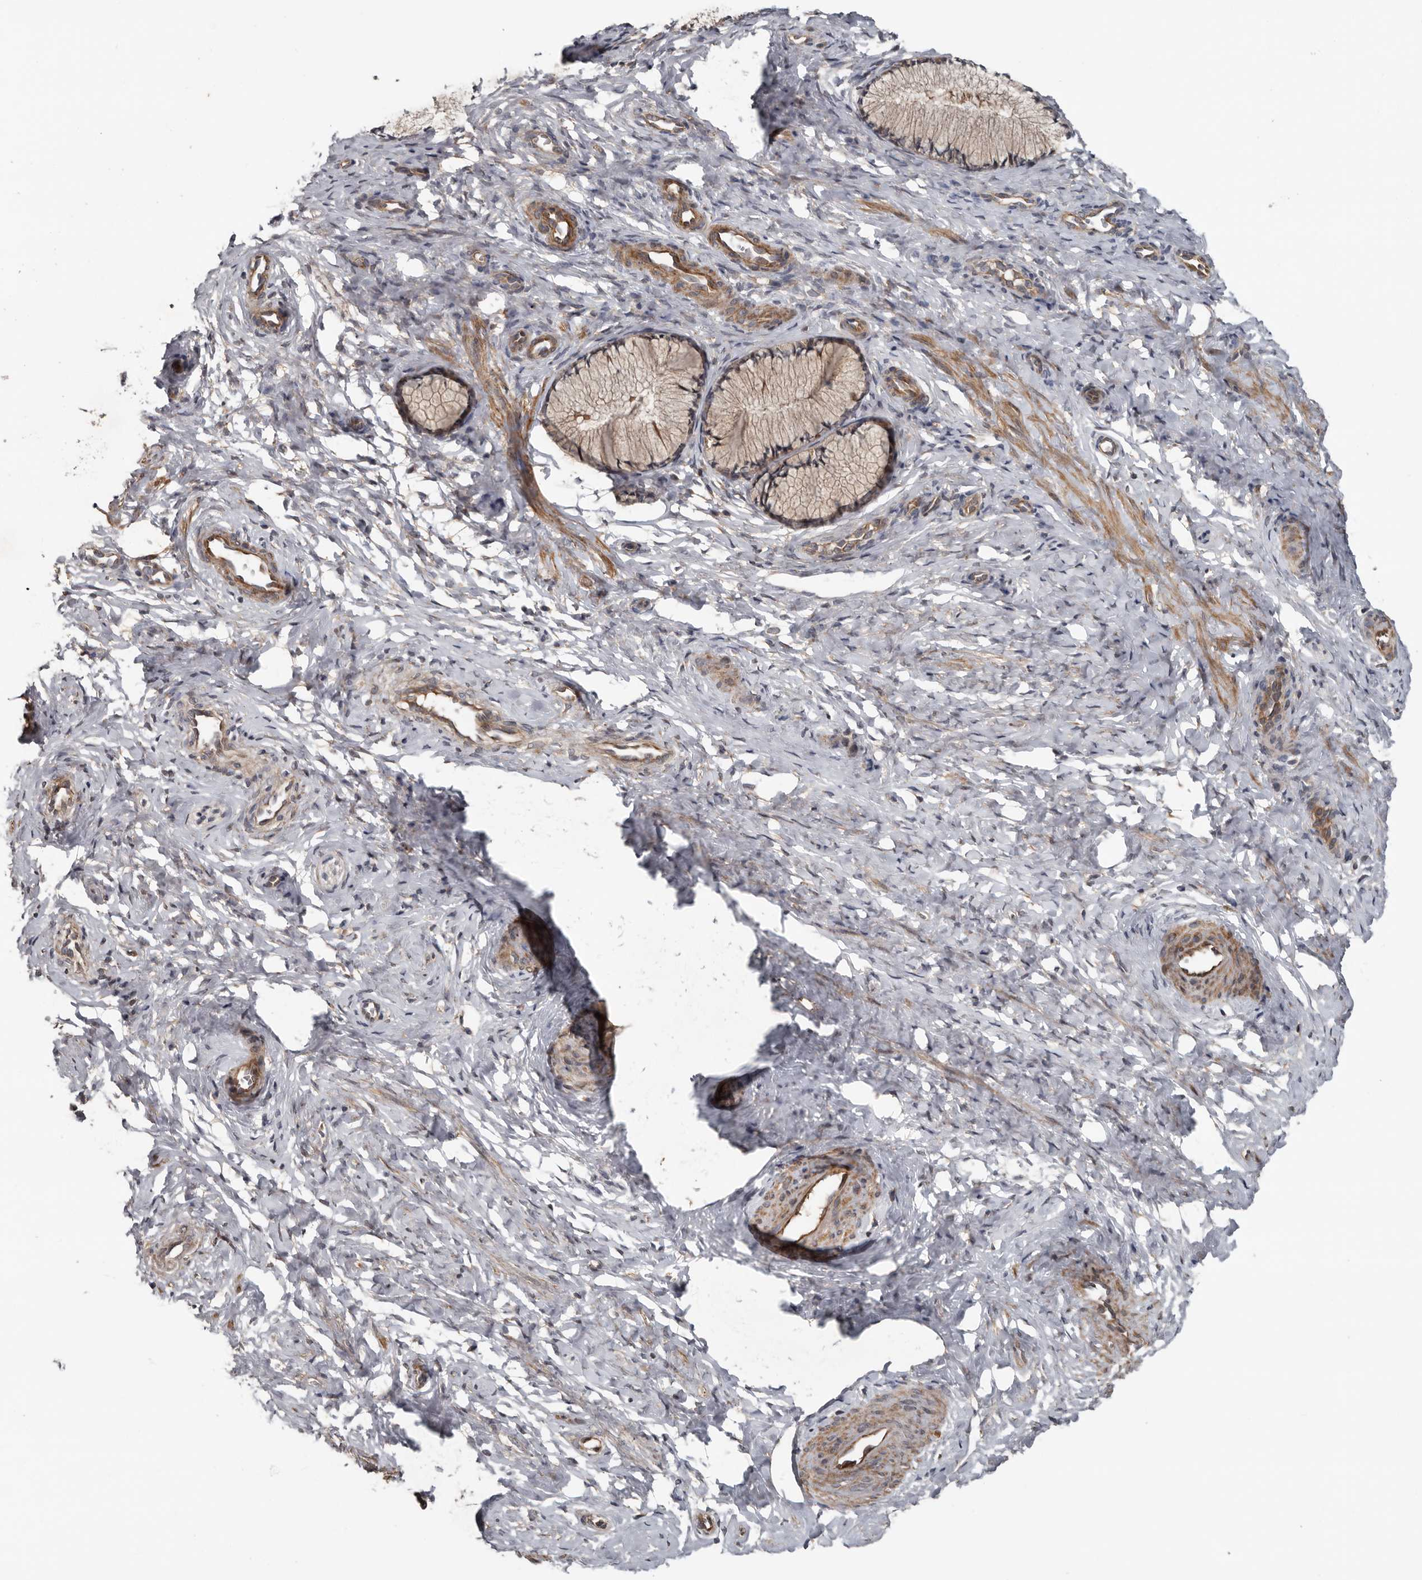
{"staining": {"intensity": "weak", "quantity": ">75%", "location": "cytoplasmic/membranous"}, "tissue": "cervix", "cell_type": "Glandular cells", "image_type": "normal", "snomed": [{"axis": "morphology", "description": "Normal tissue, NOS"}, {"axis": "topography", "description": "Cervix"}], "caption": "Immunohistochemical staining of unremarkable cervix exhibits low levels of weak cytoplasmic/membranous staining in approximately >75% of glandular cells. (DAB (3,3'-diaminobenzidine) IHC, brown staining for protein, blue staining for nuclei).", "gene": "DNAJB4", "patient": {"sex": "female", "age": 27}}